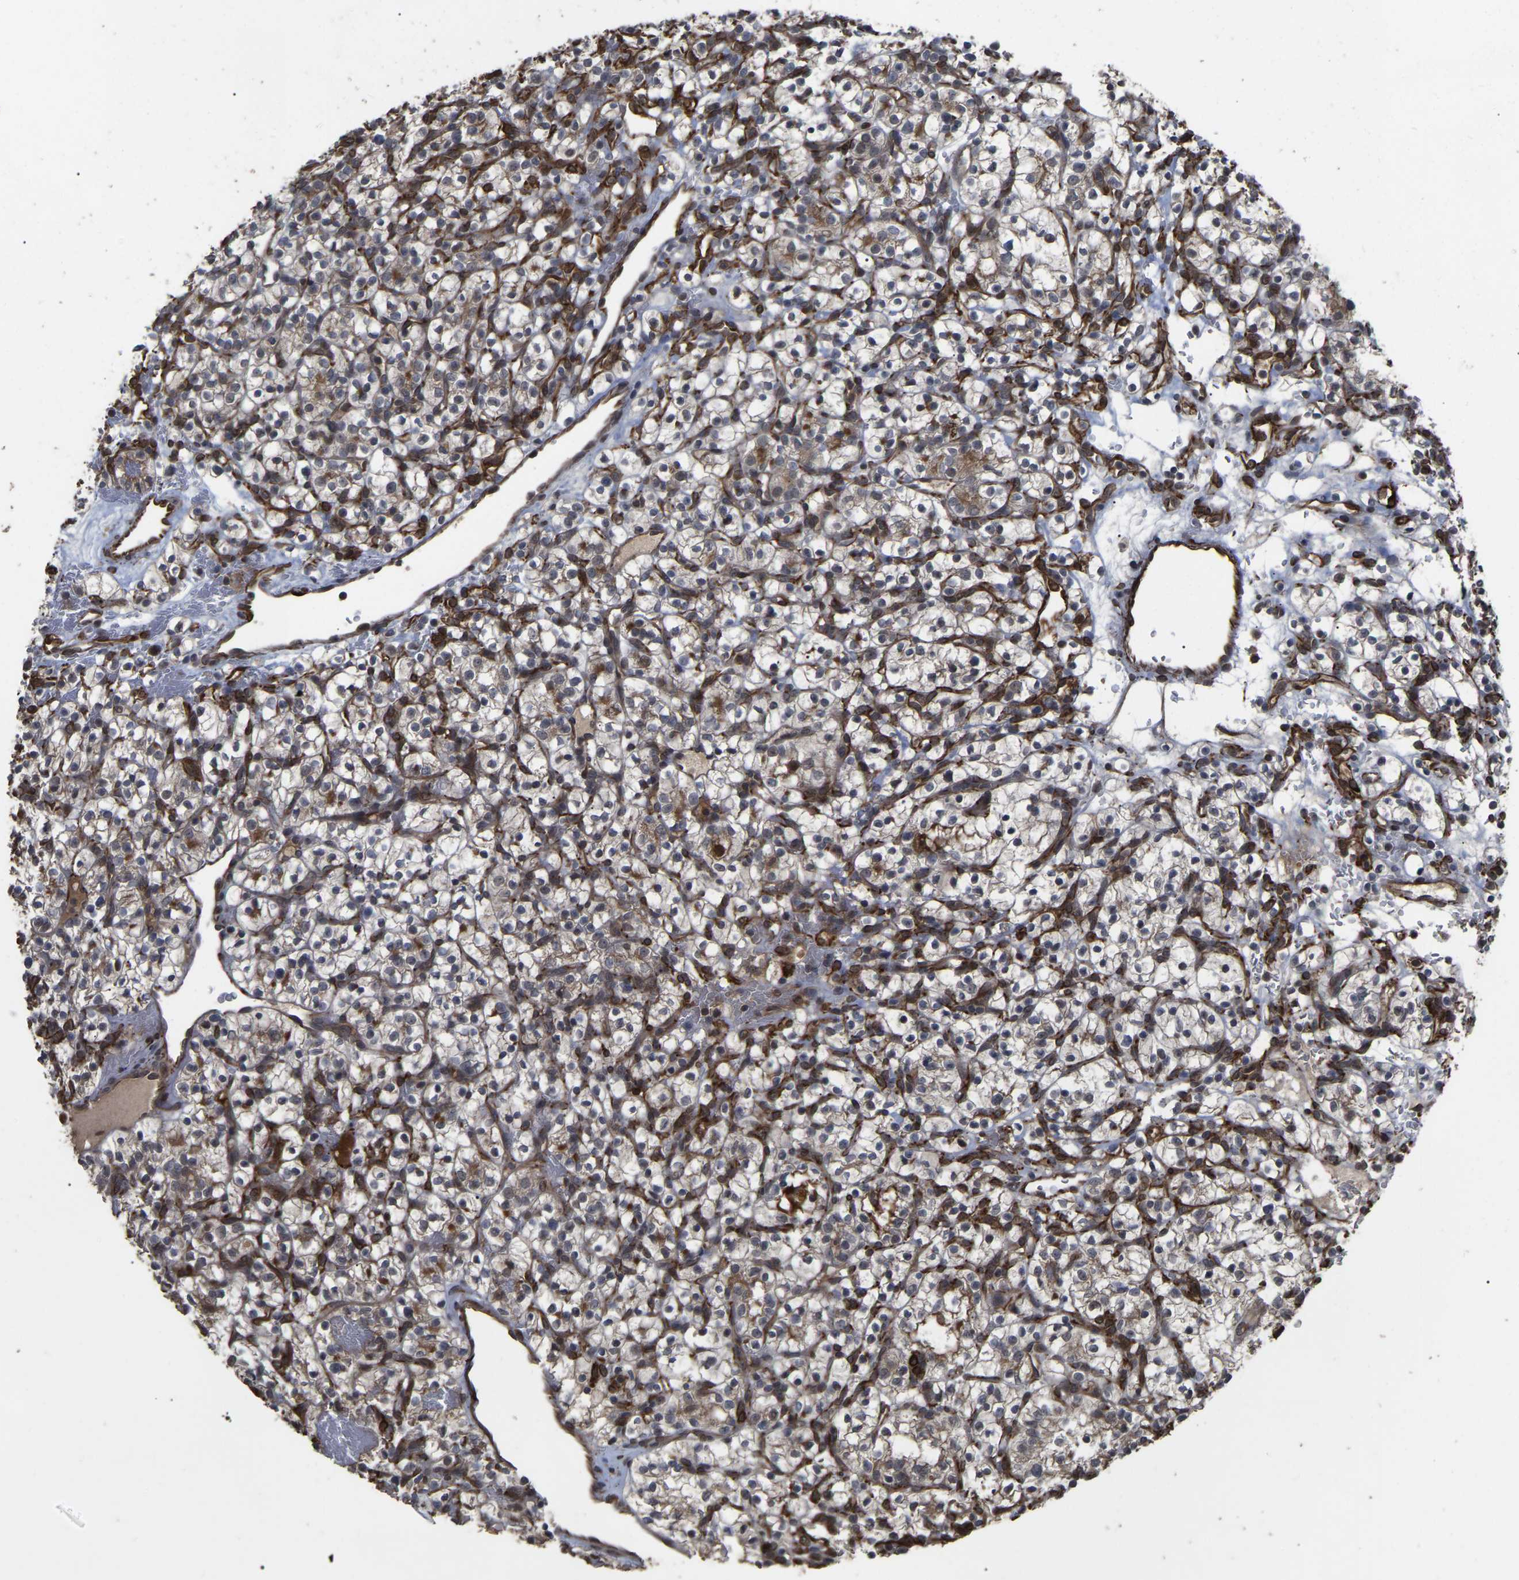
{"staining": {"intensity": "weak", "quantity": ">75%", "location": "cytoplasmic/membranous"}, "tissue": "renal cancer", "cell_type": "Tumor cells", "image_type": "cancer", "snomed": [{"axis": "morphology", "description": "Adenocarcinoma, NOS"}, {"axis": "topography", "description": "Kidney"}], "caption": "This histopathology image reveals renal cancer stained with immunohistochemistry to label a protein in brown. The cytoplasmic/membranous of tumor cells show weak positivity for the protein. Nuclei are counter-stained blue.", "gene": "FAM161B", "patient": {"sex": "female", "age": 57}}